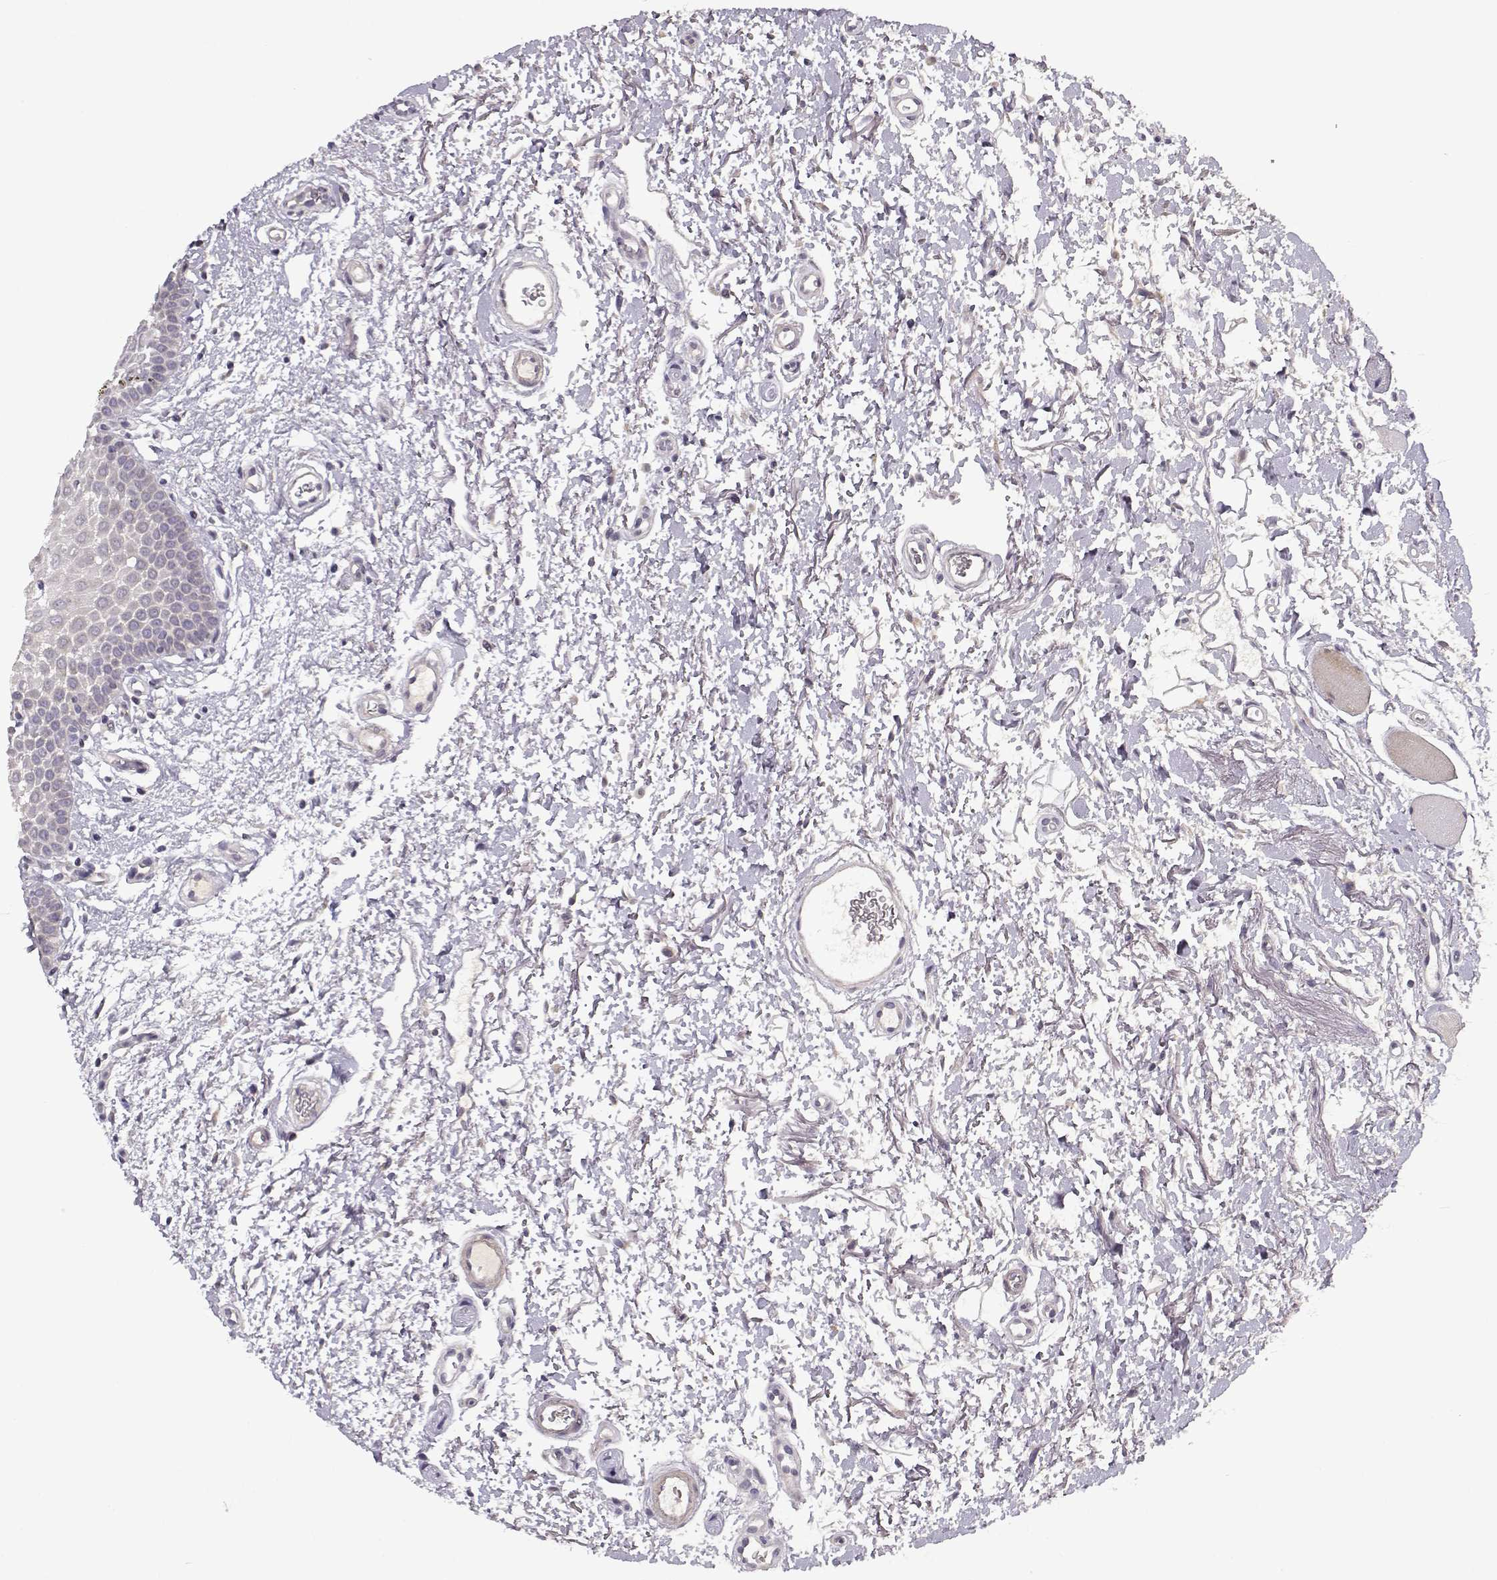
{"staining": {"intensity": "negative", "quantity": "none", "location": "none"}, "tissue": "oral mucosa", "cell_type": "Squamous epithelial cells", "image_type": "normal", "snomed": [{"axis": "morphology", "description": "Normal tissue, NOS"}, {"axis": "morphology", "description": "Squamous cell carcinoma, NOS"}, {"axis": "topography", "description": "Oral tissue"}, {"axis": "topography", "description": "Head-Neck"}], "caption": "The IHC micrograph has no significant expression in squamous epithelial cells of oral mucosa.", "gene": "ENTPD8", "patient": {"sex": "female", "age": 75}}